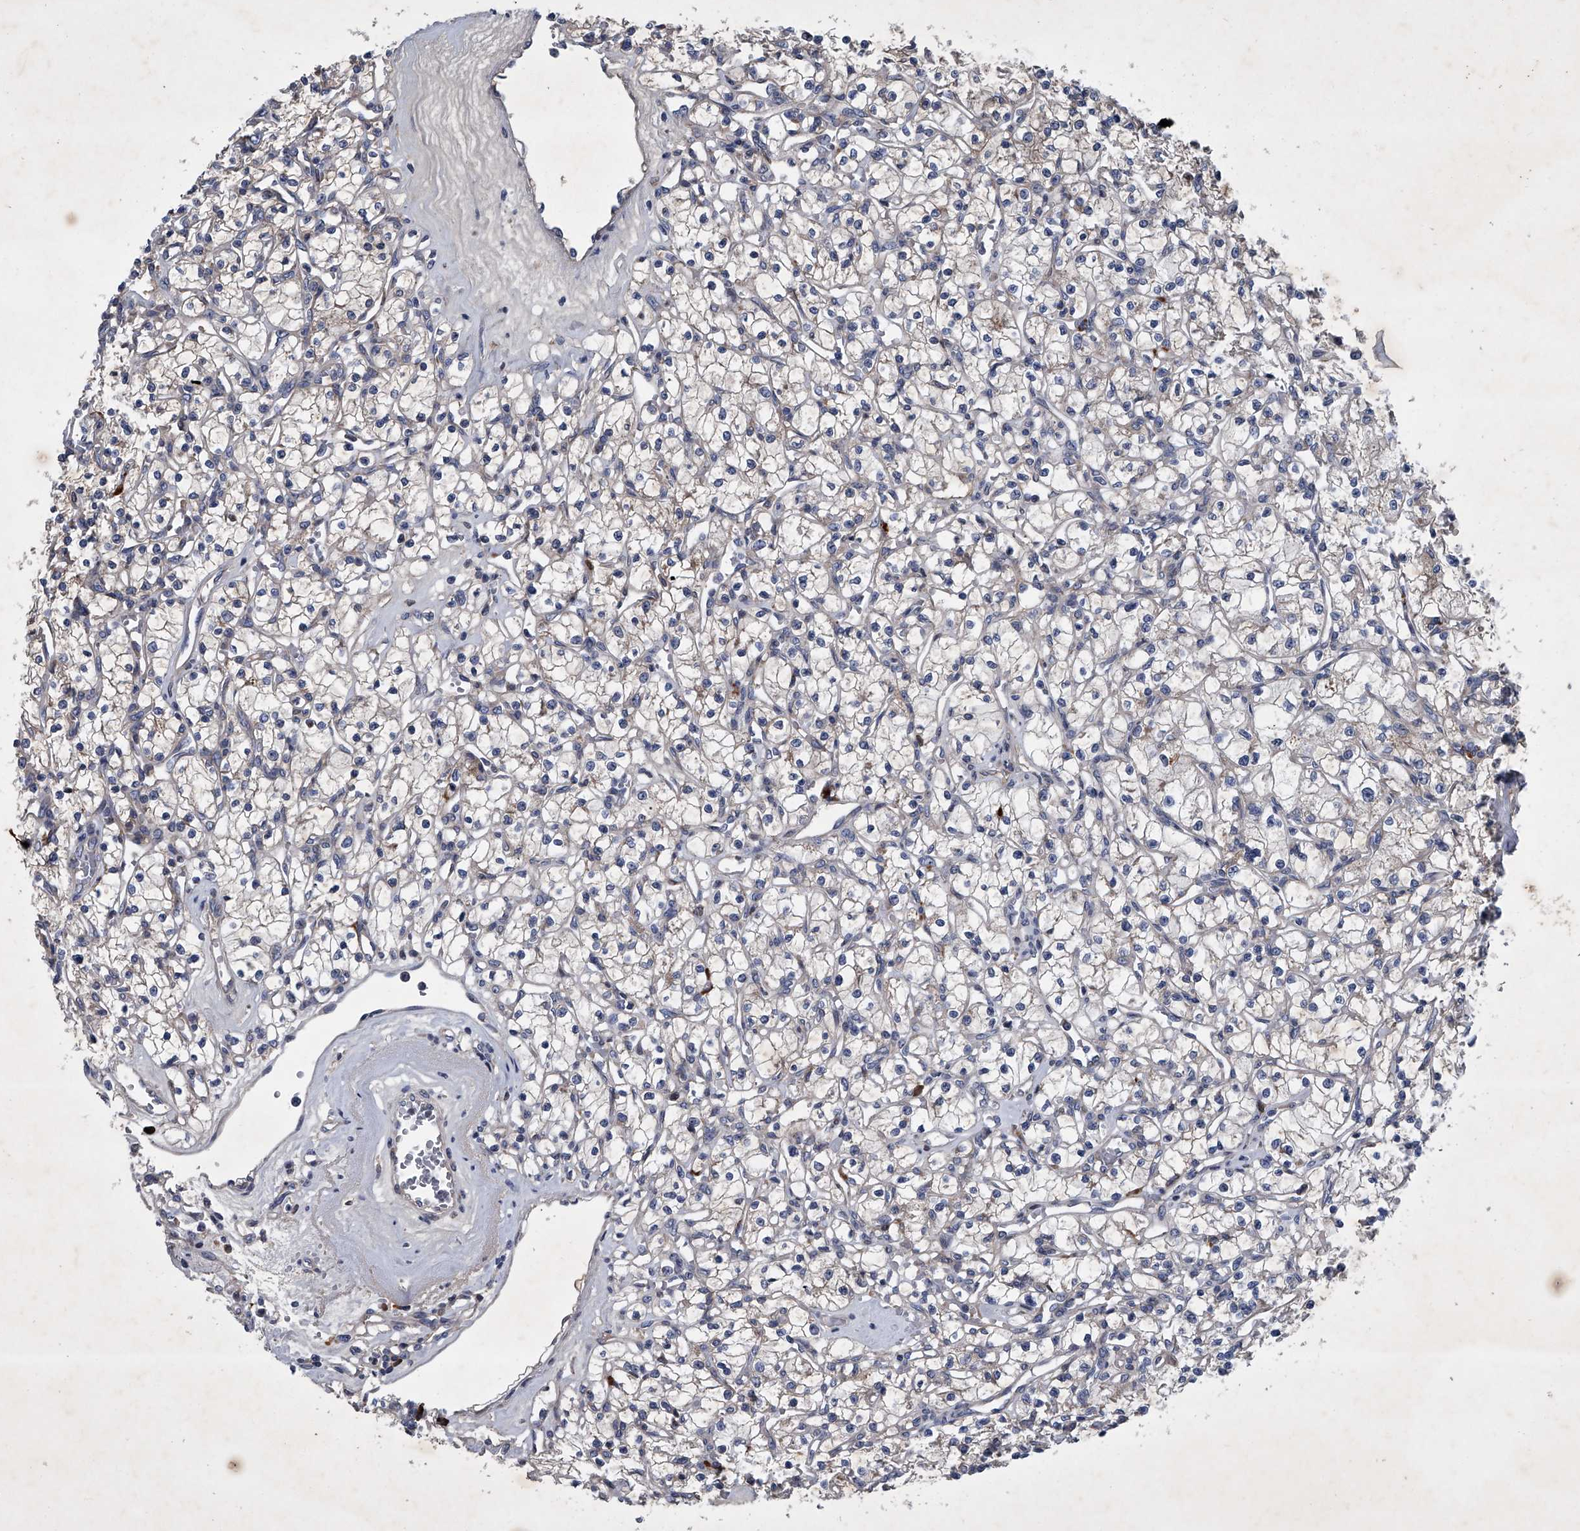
{"staining": {"intensity": "weak", "quantity": "<25%", "location": "cytoplasmic/membranous"}, "tissue": "renal cancer", "cell_type": "Tumor cells", "image_type": "cancer", "snomed": [{"axis": "morphology", "description": "Adenocarcinoma, NOS"}, {"axis": "topography", "description": "Kidney"}], "caption": "The immunohistochemistry (IHC) image has no significant staining in tumor cells of adenocarcinoma (renal) tissue.", "gene": "ABCG1", "patient": {"sex": "female", "age": 59}}